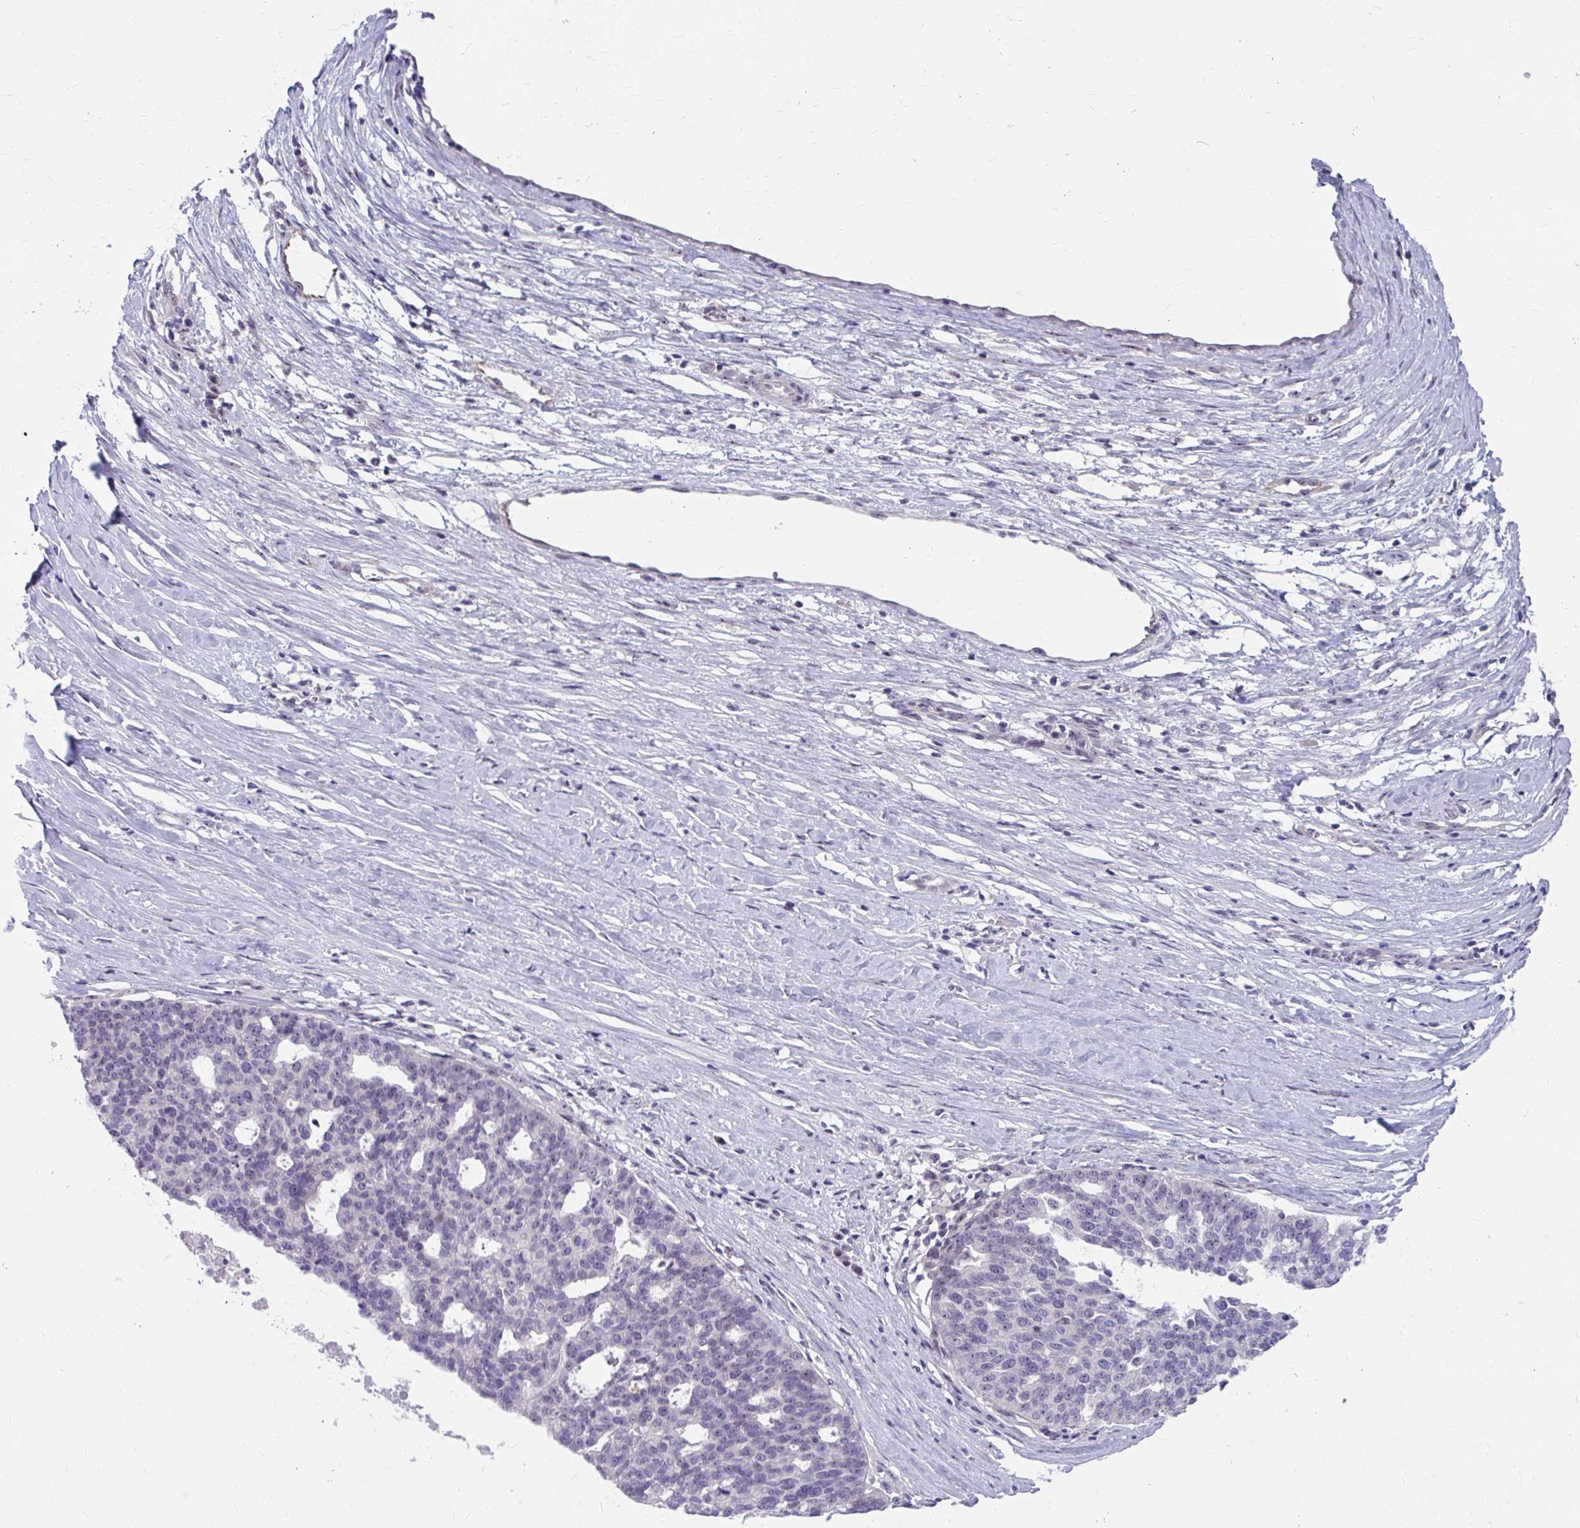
{"staining": {"intensity": "negative", "quantity": "none", "location": "none"}, "tissue": "ovarian cancer", "cell_type": "Tumor cells", "image_type": "cancer", "snomed": [{"axis": "morphology", "description": "Cystadenocarcinoma, serous, NOS"}, {"axis": "topography", "description": "Ovary"}], "caption": "Tumor cells are negative for brown protein staining in ovarian serous cystadenocarcinoma.", "gene": "MUS81", "patient": {"sex": "female", "age": 59}}